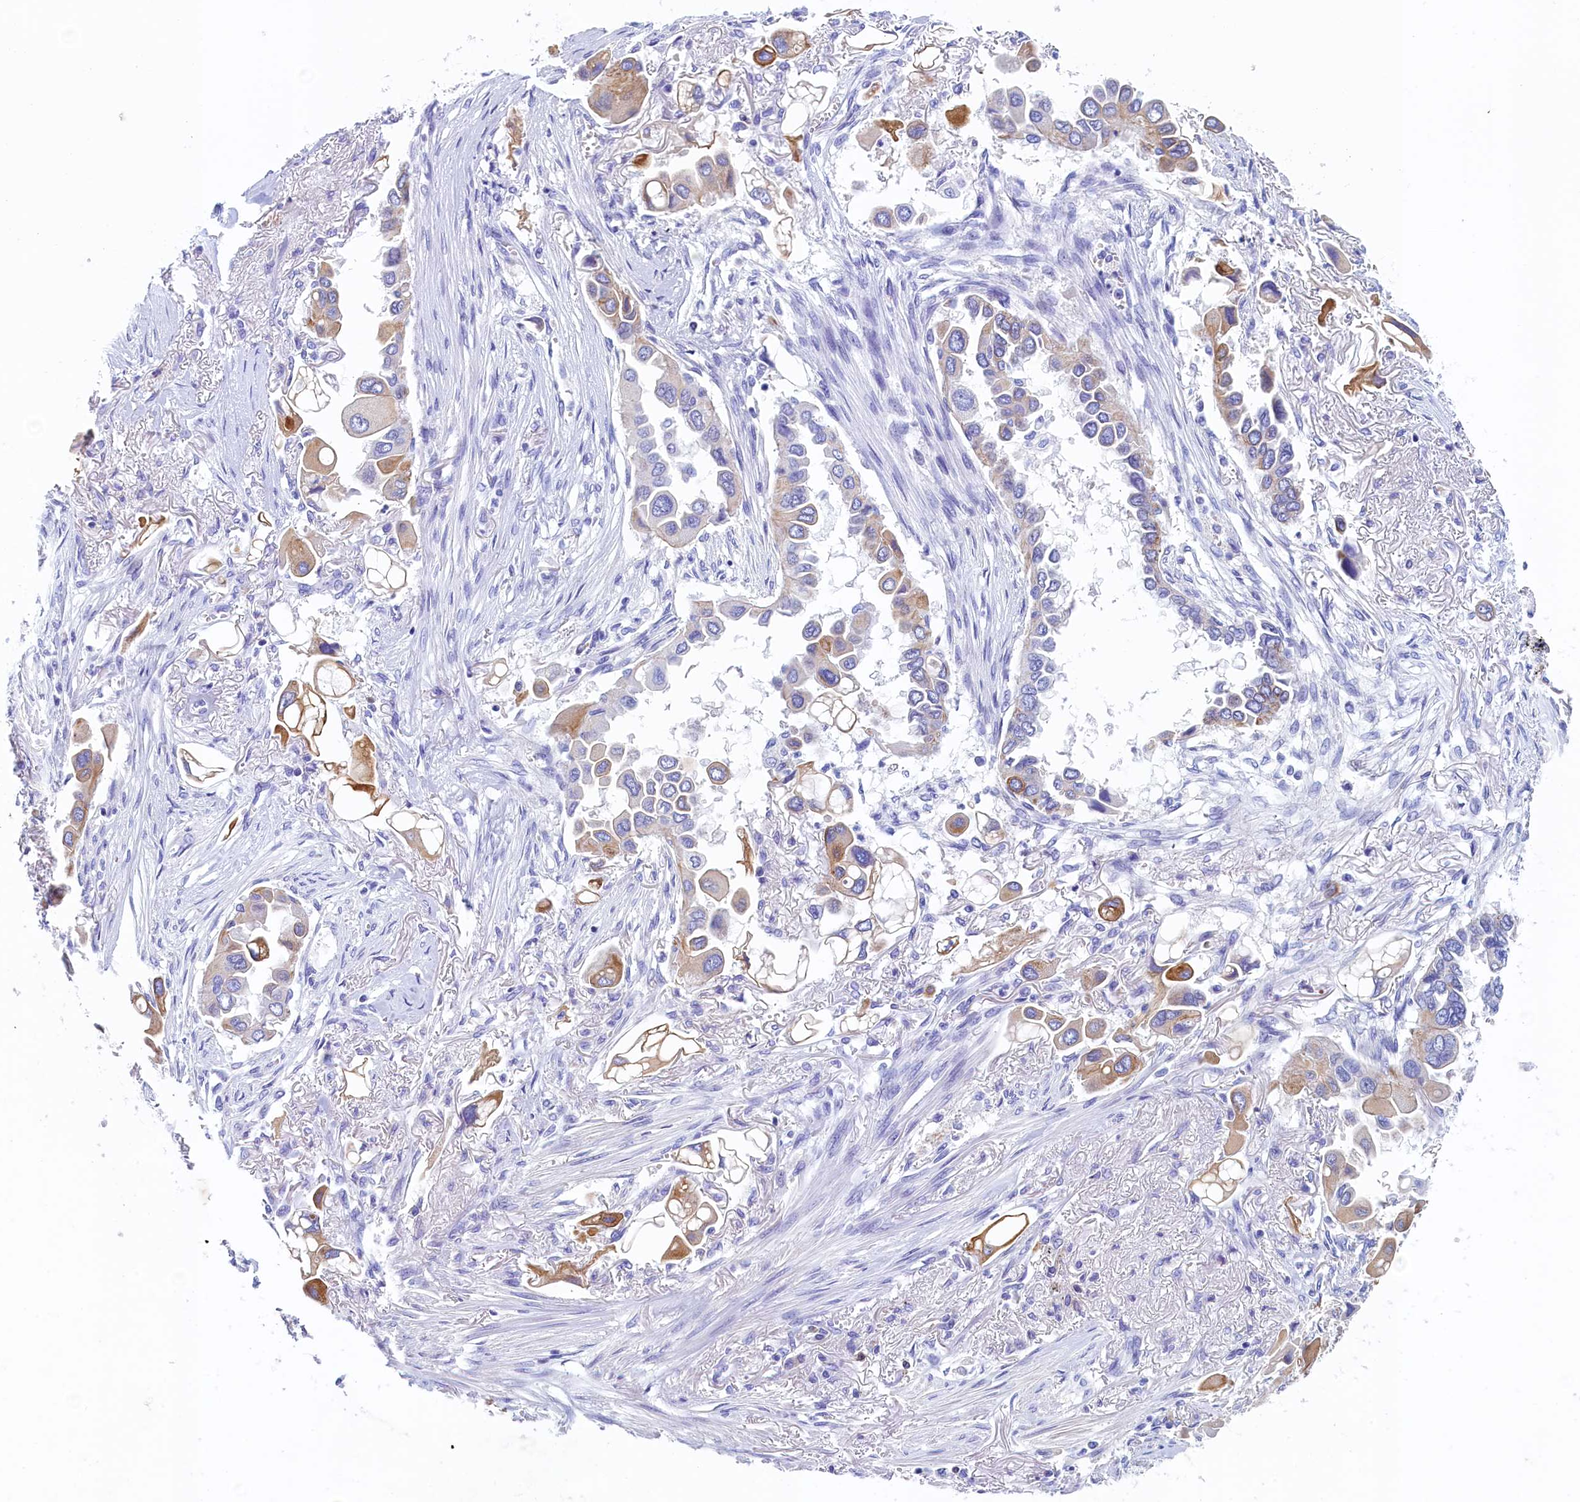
{"staining": {"intensity": "moderate", "quantity": "<25%", "location": "cytoplasmic/membranous"}, "tissue": "lung cancer", "cell_type": "Tumor cells", "image_type": "cancer", "snomed": [{"axis": "morphology", "description": "Adenocarcinoma, NOS"}, {"axis": "topography", "description": "Lung"}], "caption": "IHC of lung cancer (adenocarcinoma) exhibits low levels of moderate cytoplasmic/membranous staining in approximately <25% of tumor cells.", "gene": "GUCA1C", "patient": {"sex": "female", "age": 76}}